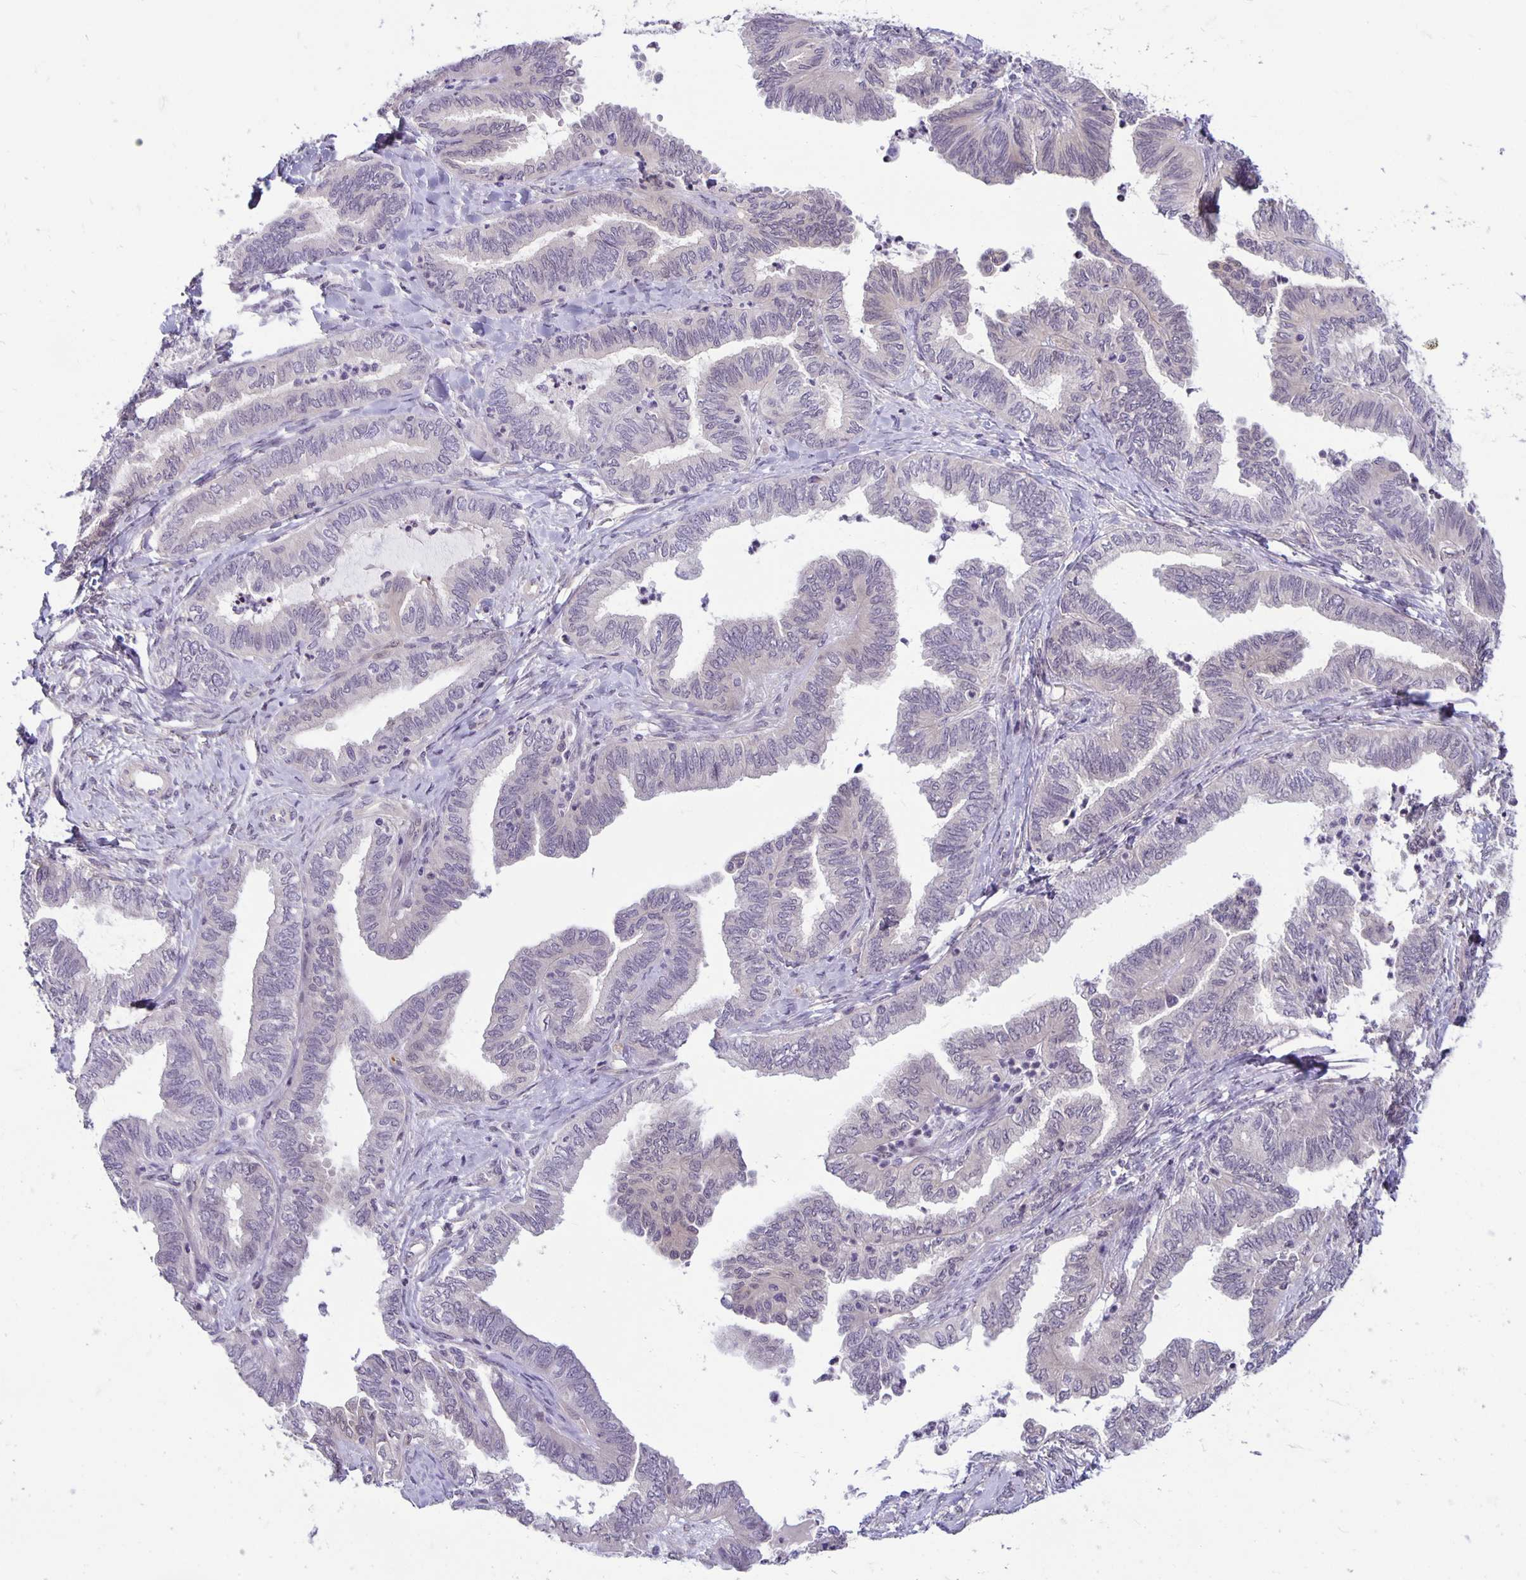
{"staining": {"intensity": "negative", "quantity": "none", "location": "none"}, "tissue": "ovarian cancer", "cell_type": "Tumor cells", "image_type": "cancer", "snomed": [{"axis": "morphology", "description": "Carcinoma, endometroid"}, {"axis": "topography", "description": "Ovary"}], "caption": "Human ovarian cancer (endometroid carcinoma) stained for a protein using immunohistochemistry (IHC) demonstrates no staining in tumor cells.", "gene": "TAX1BP3", "patient": {"sex": "female", "age": 70}}